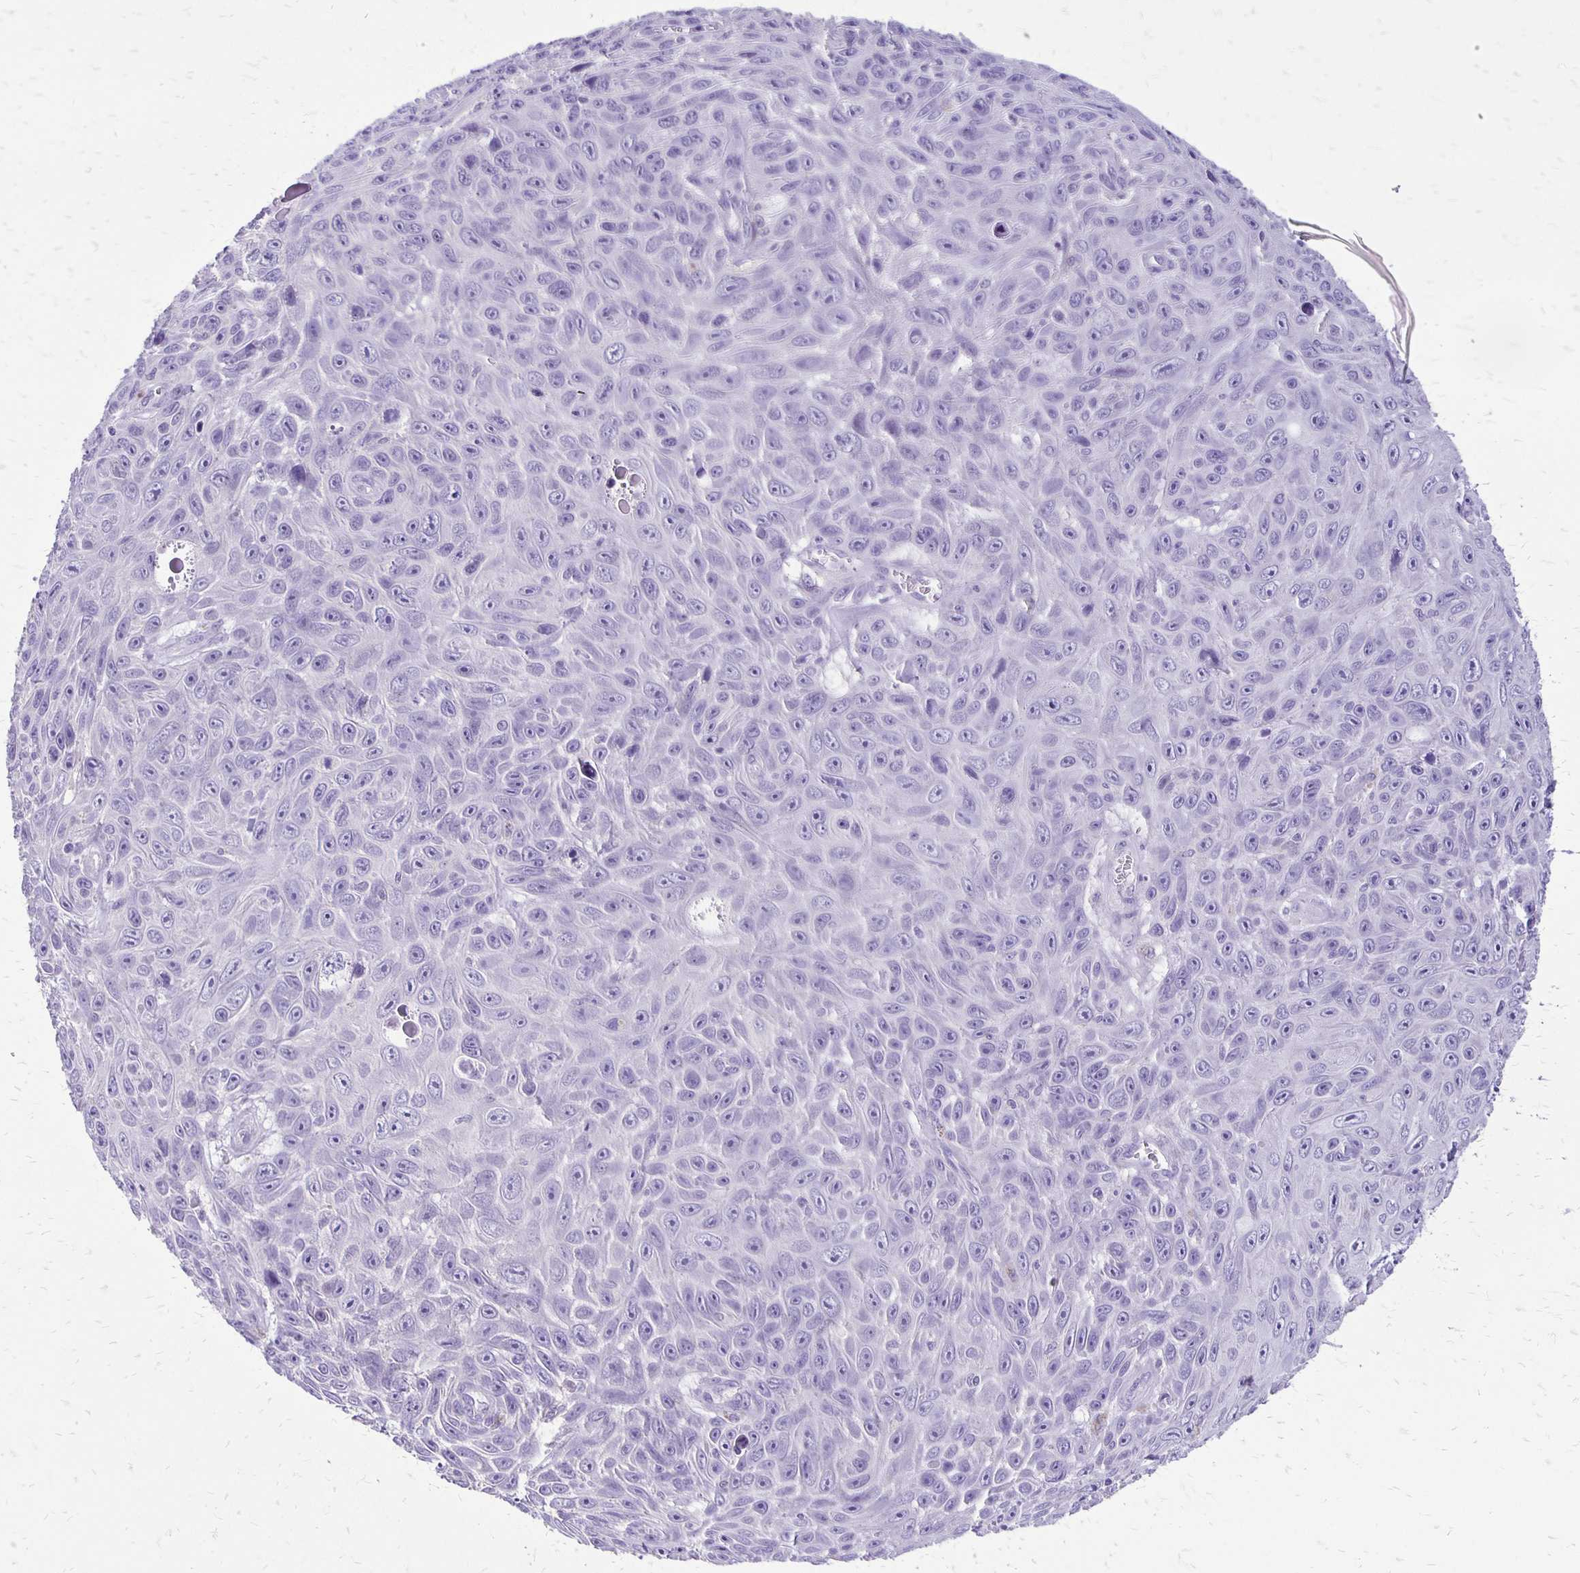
{"staining": {"intensity": "negative", "quantity": "none", "location": "none"}, "tissue": "skin cancer", "cell_type": "Tumor cells", "image_type": "cancer", "snomed": [{"axis": "morphology", "description": "Squamous cell carcinoma, NOS"}, {"axis": "topography", "description": "Skin"}], "caption": "A photomicrograph of skin cancer stained for a protein demonstrates no brown staining in tumor cells. Nuclei are stained in blue.", "gene": "ANKRD45", "patient": {"sex": "male", "age": 82}}